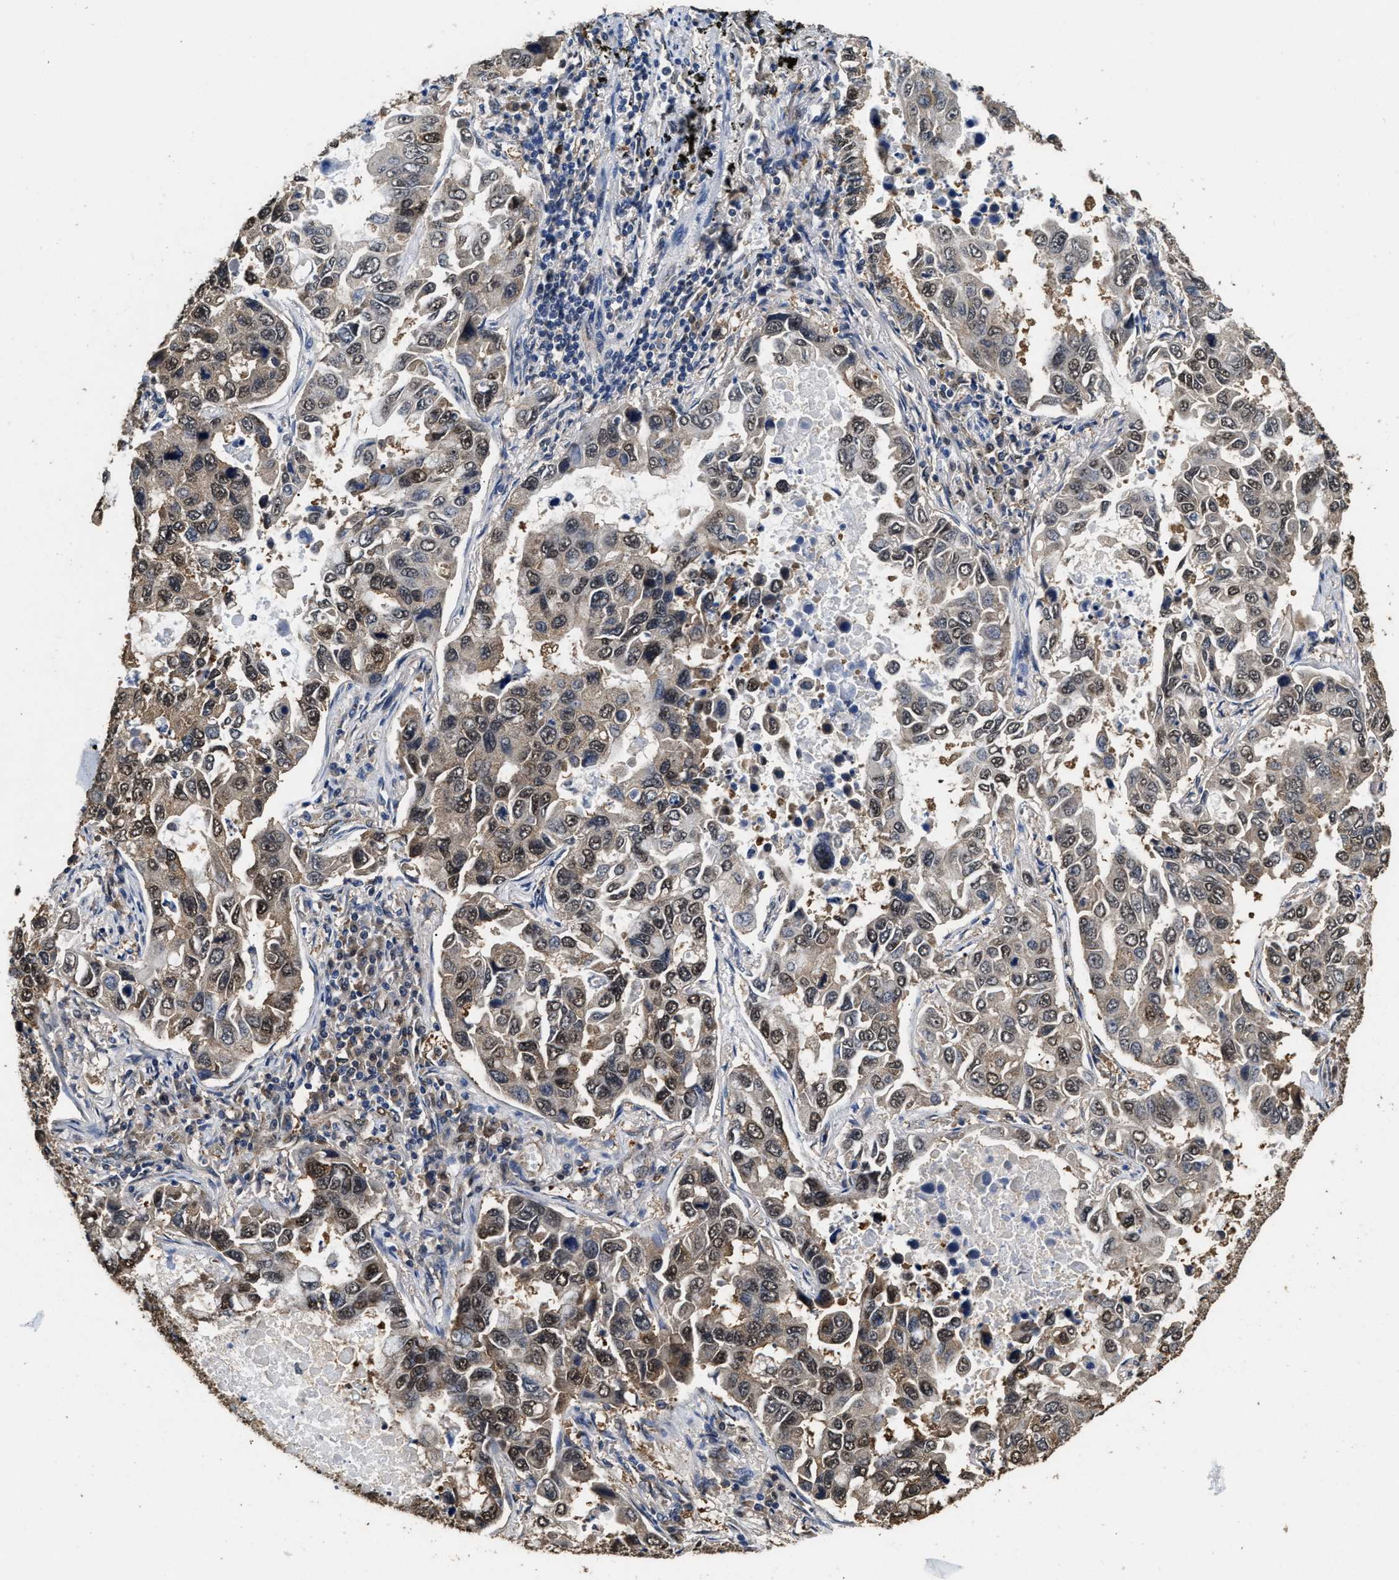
{"staining": {"intensity": "moderate", "quantity": ">75%", "location": "cytoplasmic/membranous,nuclear"}, "tissue": "lung cancer", "cell_type": "Tumor cells", "image_type": "cancer", "snomed": [{"axis": "morphology", "description": "Adenocarcinoma, NOS"}, {"axis": "topography", "description": "Lung"}], "caption": "Adenocarcinoma (lung) stained with a protein marker exhibits moderate staining in tumor cells.", "gene": "YWHAE", "patient": {"sex": "male", "age": 64}}